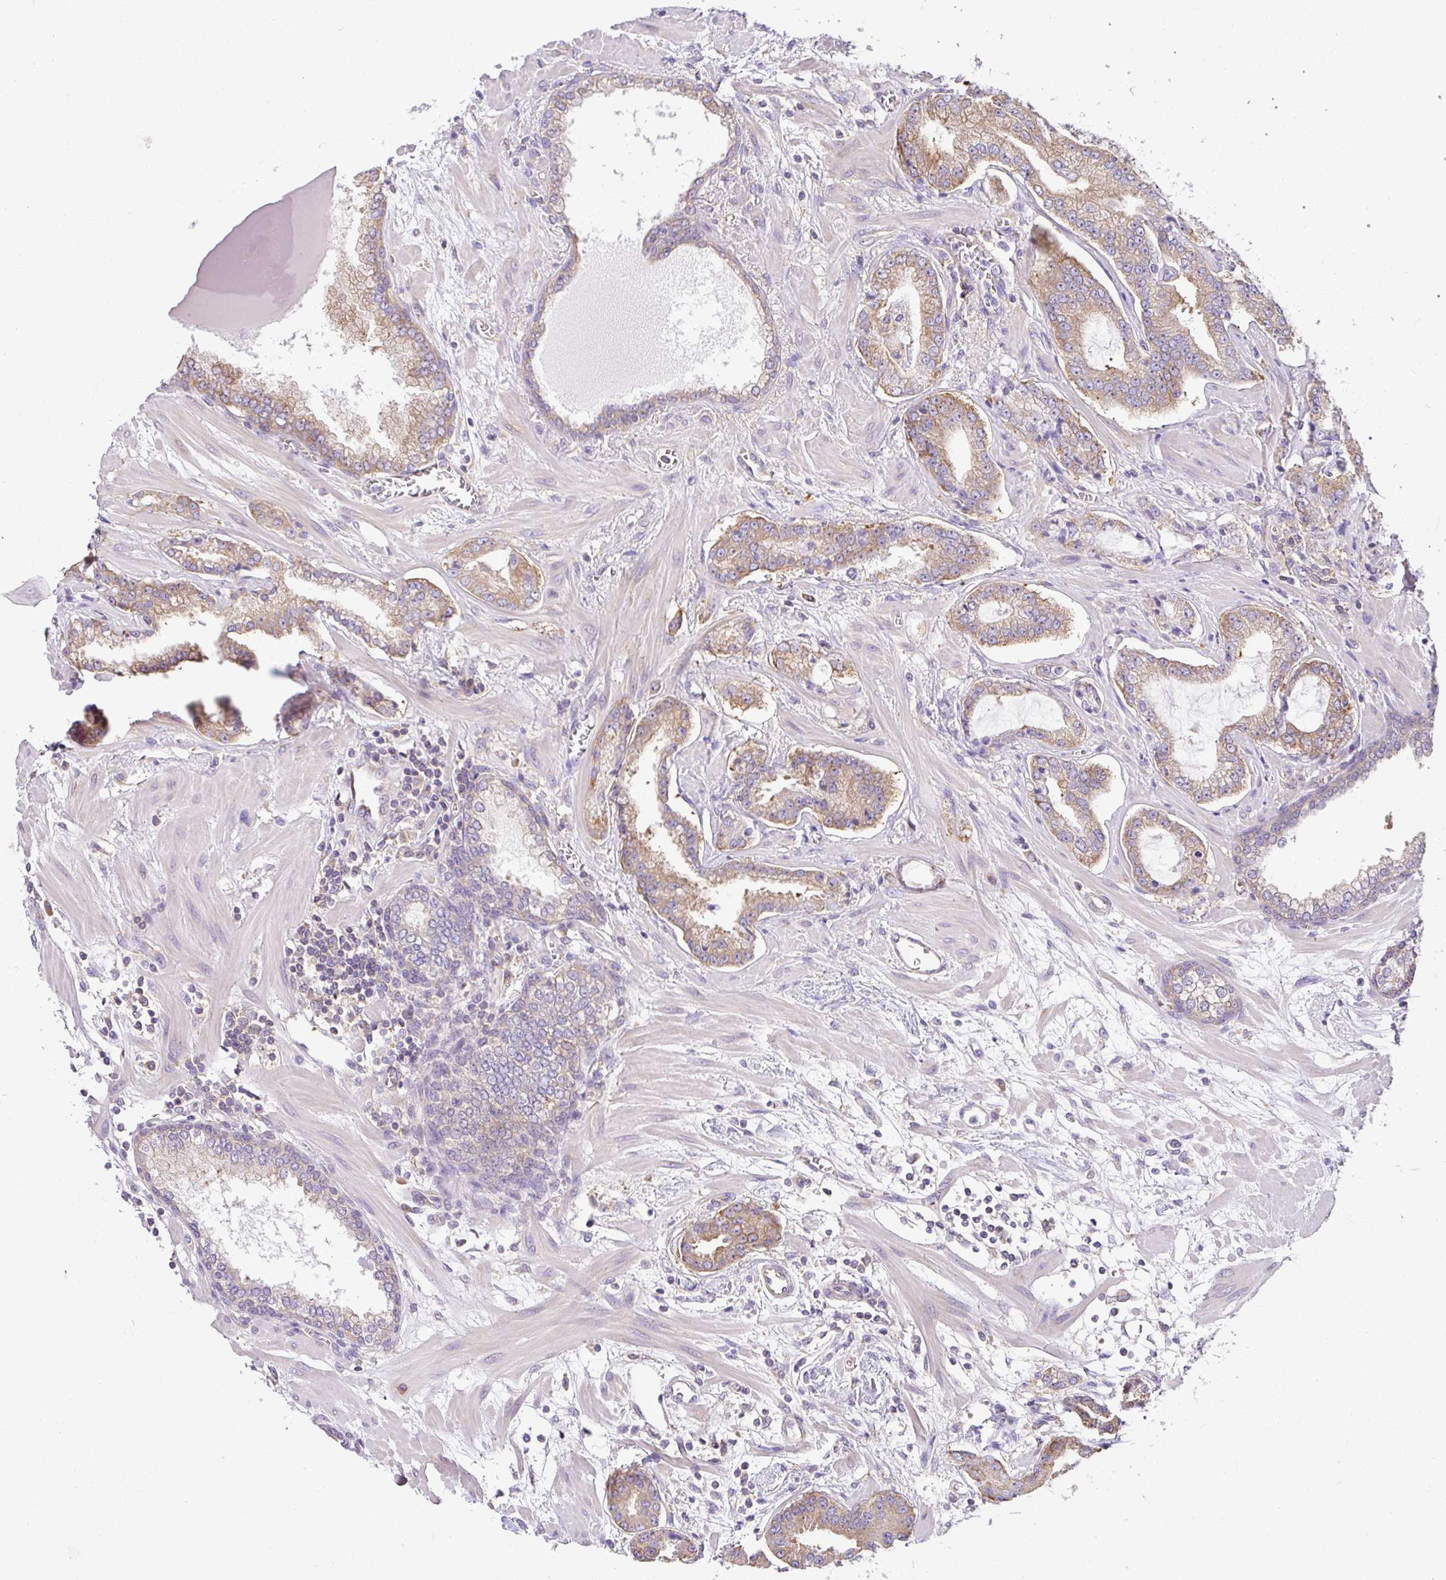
{"staining": {"intensity": "moderate", "quantity": ">75%", "location": "cytoplasmic/membranous"}, "tissue": "prostate cancer", "cell_type": "Tumor cells", "image_type": "cancer", "snomed": [{"axis": "morphology", "description": "Adenocarcinoma, Low grade"}, {"axis": "topography", "description": "Prostate"}], "caption": "A micrograph of prostate low-grade adenocarcinoma stained for a protein demonstrates moderate cytoplasmic/membranous brown staining in tumor cells.", "gene": "GFPT2", "patient": {"sex": "male", "age": 62}}